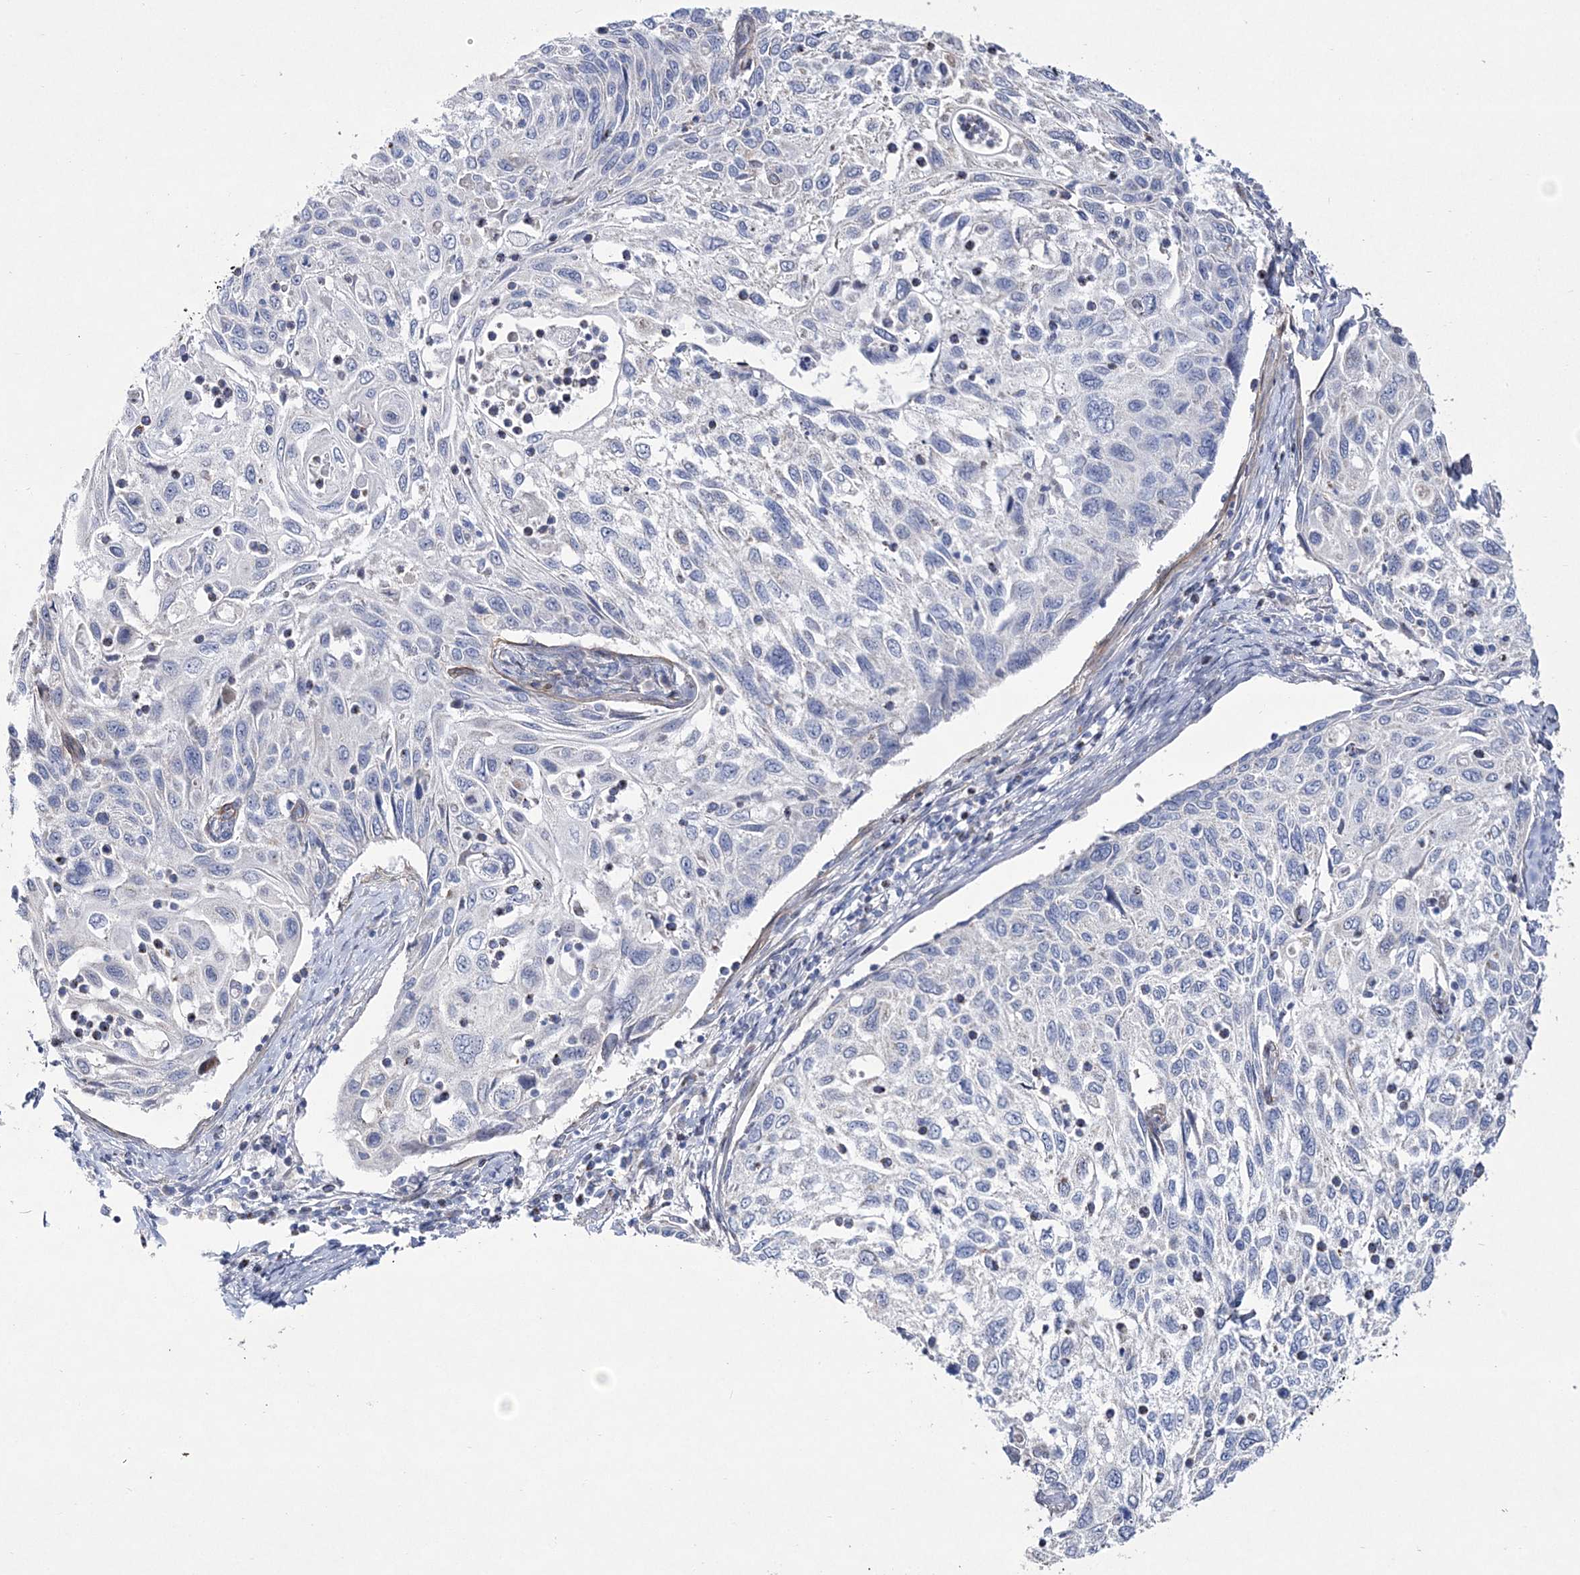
{"staining": {"intensity": "negative", "quantity": "none", "location": "none"}, "tissue": "cervical cancer", "cell_type": "Tumor cells", "image_type": "cancer", "snomed": [{"axis": "morphology", "description": "Squamous cell carcinoma, NOS"}, {"axis": "topography", "description": "Cervix"}], "caption": "Tumor cells show no significant staining in squamous cell carcinoma (cervical).", "gene": "ANO1", "patient": {"sex": "female", "age": 70}}